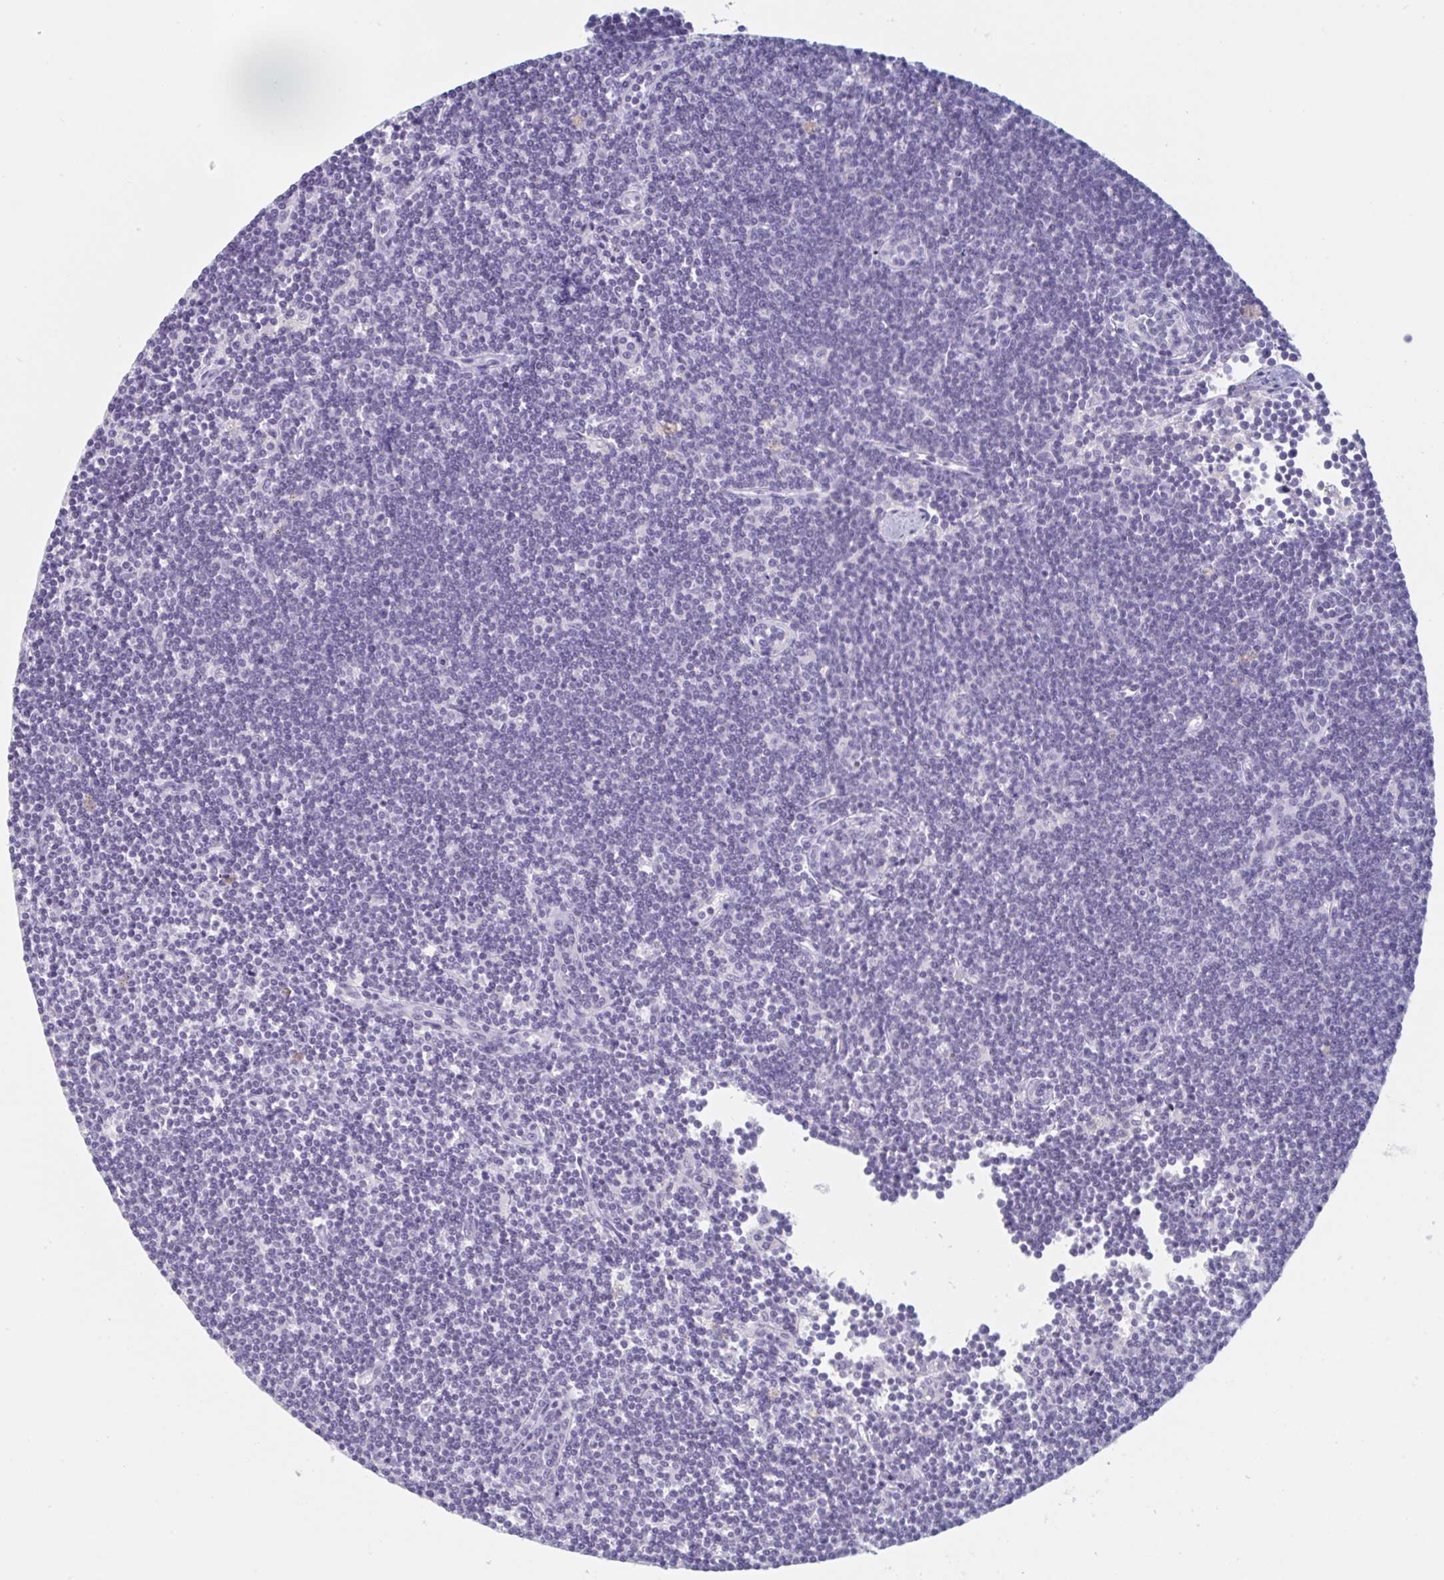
{"staining": {"intensity": "negative", "quantity": "none", "location": "none"}, "tissue": "lymphoma", "cell_type": "Tumor cells", "image_type": "cancer", "snomed": [{"axis": "morphology", "description": "Malignant lymphoma, non-Hodgkin's type, Low grade"}, {"axis": "topography", "description": "Lymph node"}], "caption": "The histopathology image shows no significant expression in tumor cells of low-grade malignant lymphoma, non-Hodgkin's type.", "gene": "NDUFC2", "patient": {"sex": "female", "age": 73}}